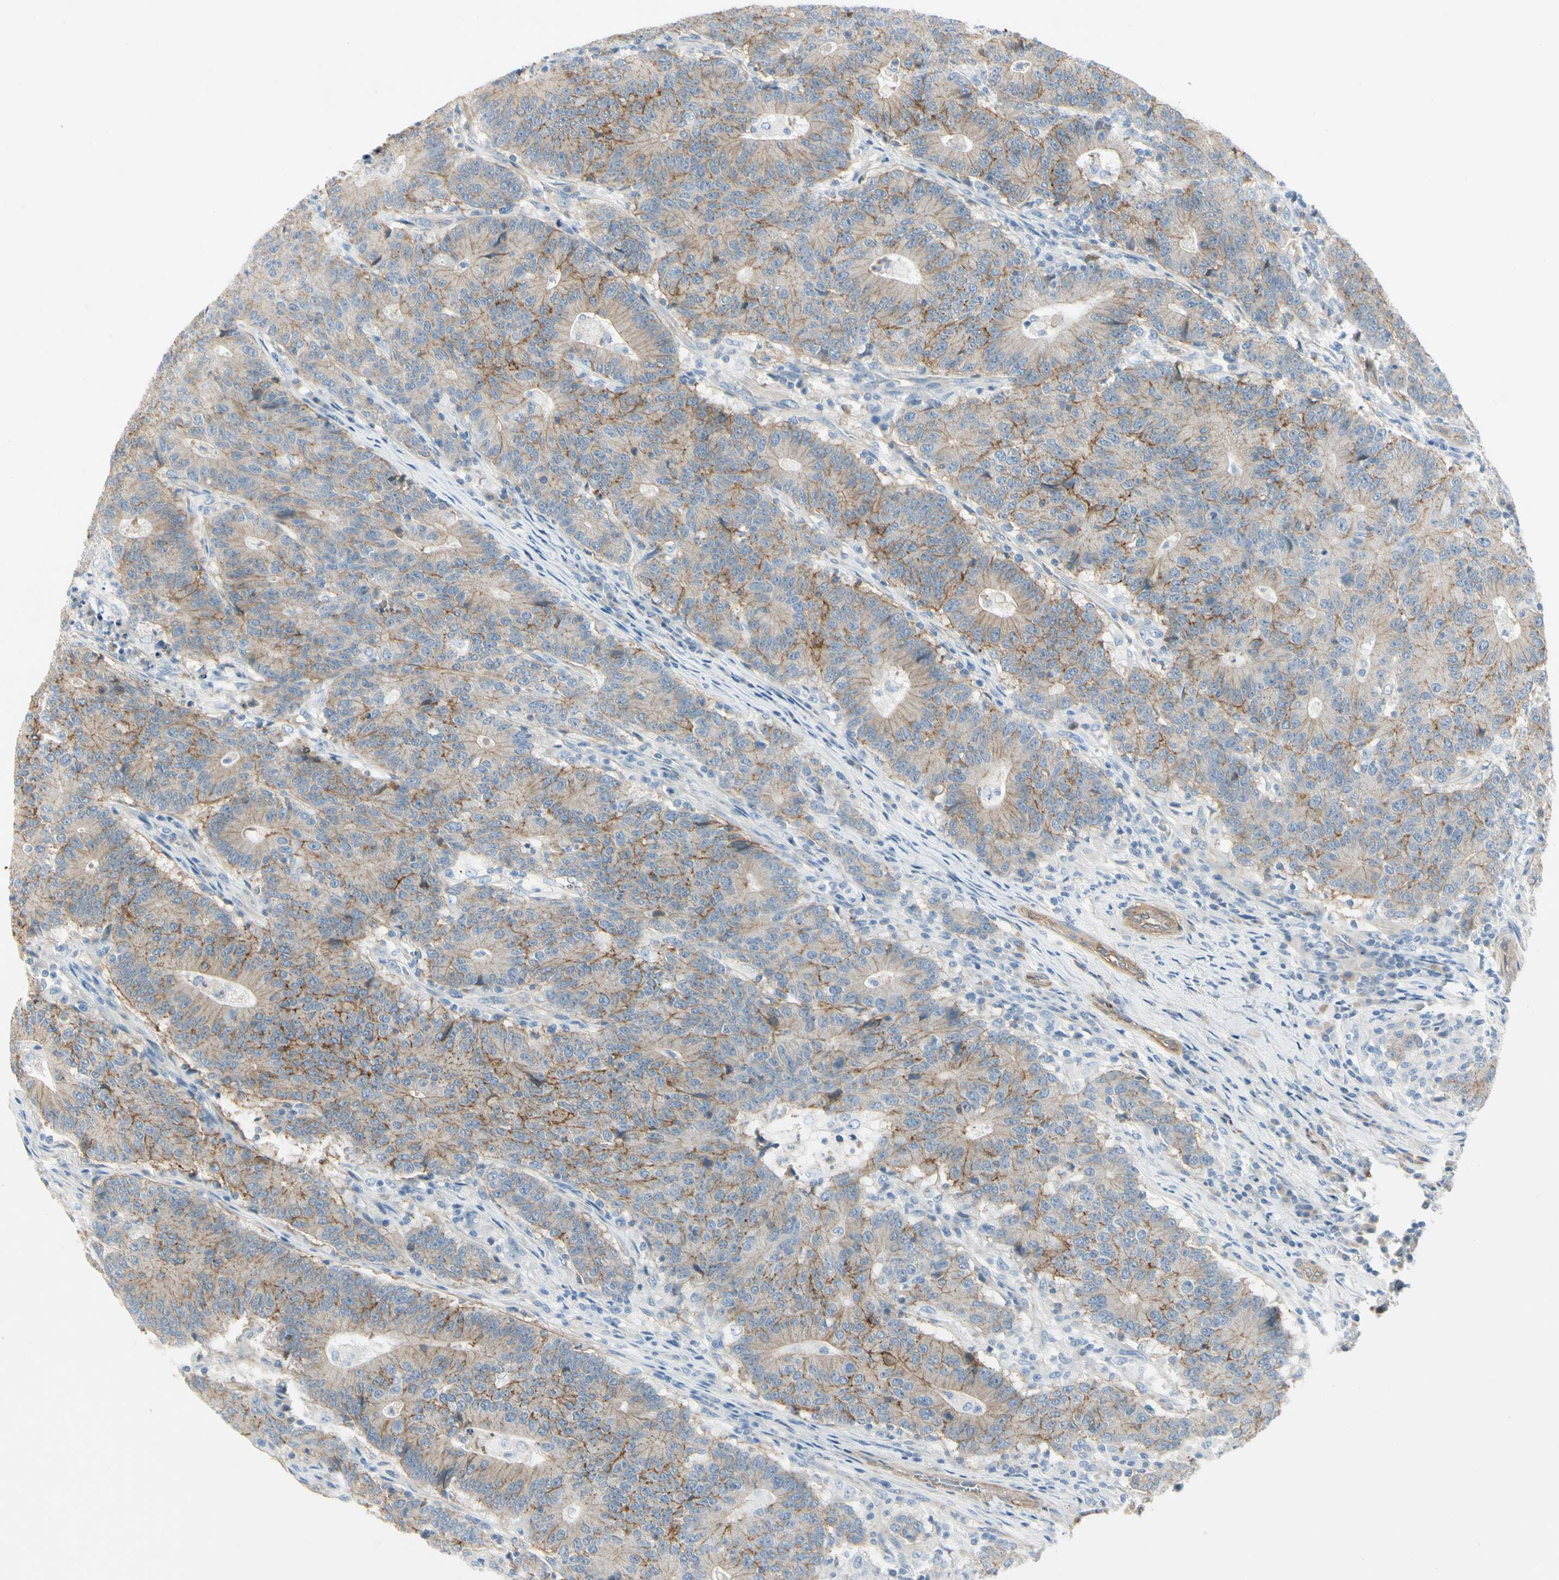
{"staining": {"intensity": "moderate", "quantity": ">75%", "location": "cytoplasmic/membranous"}, "tissue": "colorectal cancer", "cell_type": "Tumor cells", "image_type": "cancer", "snomed": [{"axis": "morphology", "description": "Normal tissue, NOS"}, {"axis": "morphology", "description": "Adenocarcinoma, NOS"}, {"axis": "topography", "description": "Colon"}], "caption": "DAB immunohistochemical staining of human adenocarcinoma (colorectal) shows moderate cytoplasmic/membranous protein staining in about >75% of tumor cells.", "gene": "ITGA3", "patient": {"sex": "female", "age": 75}}